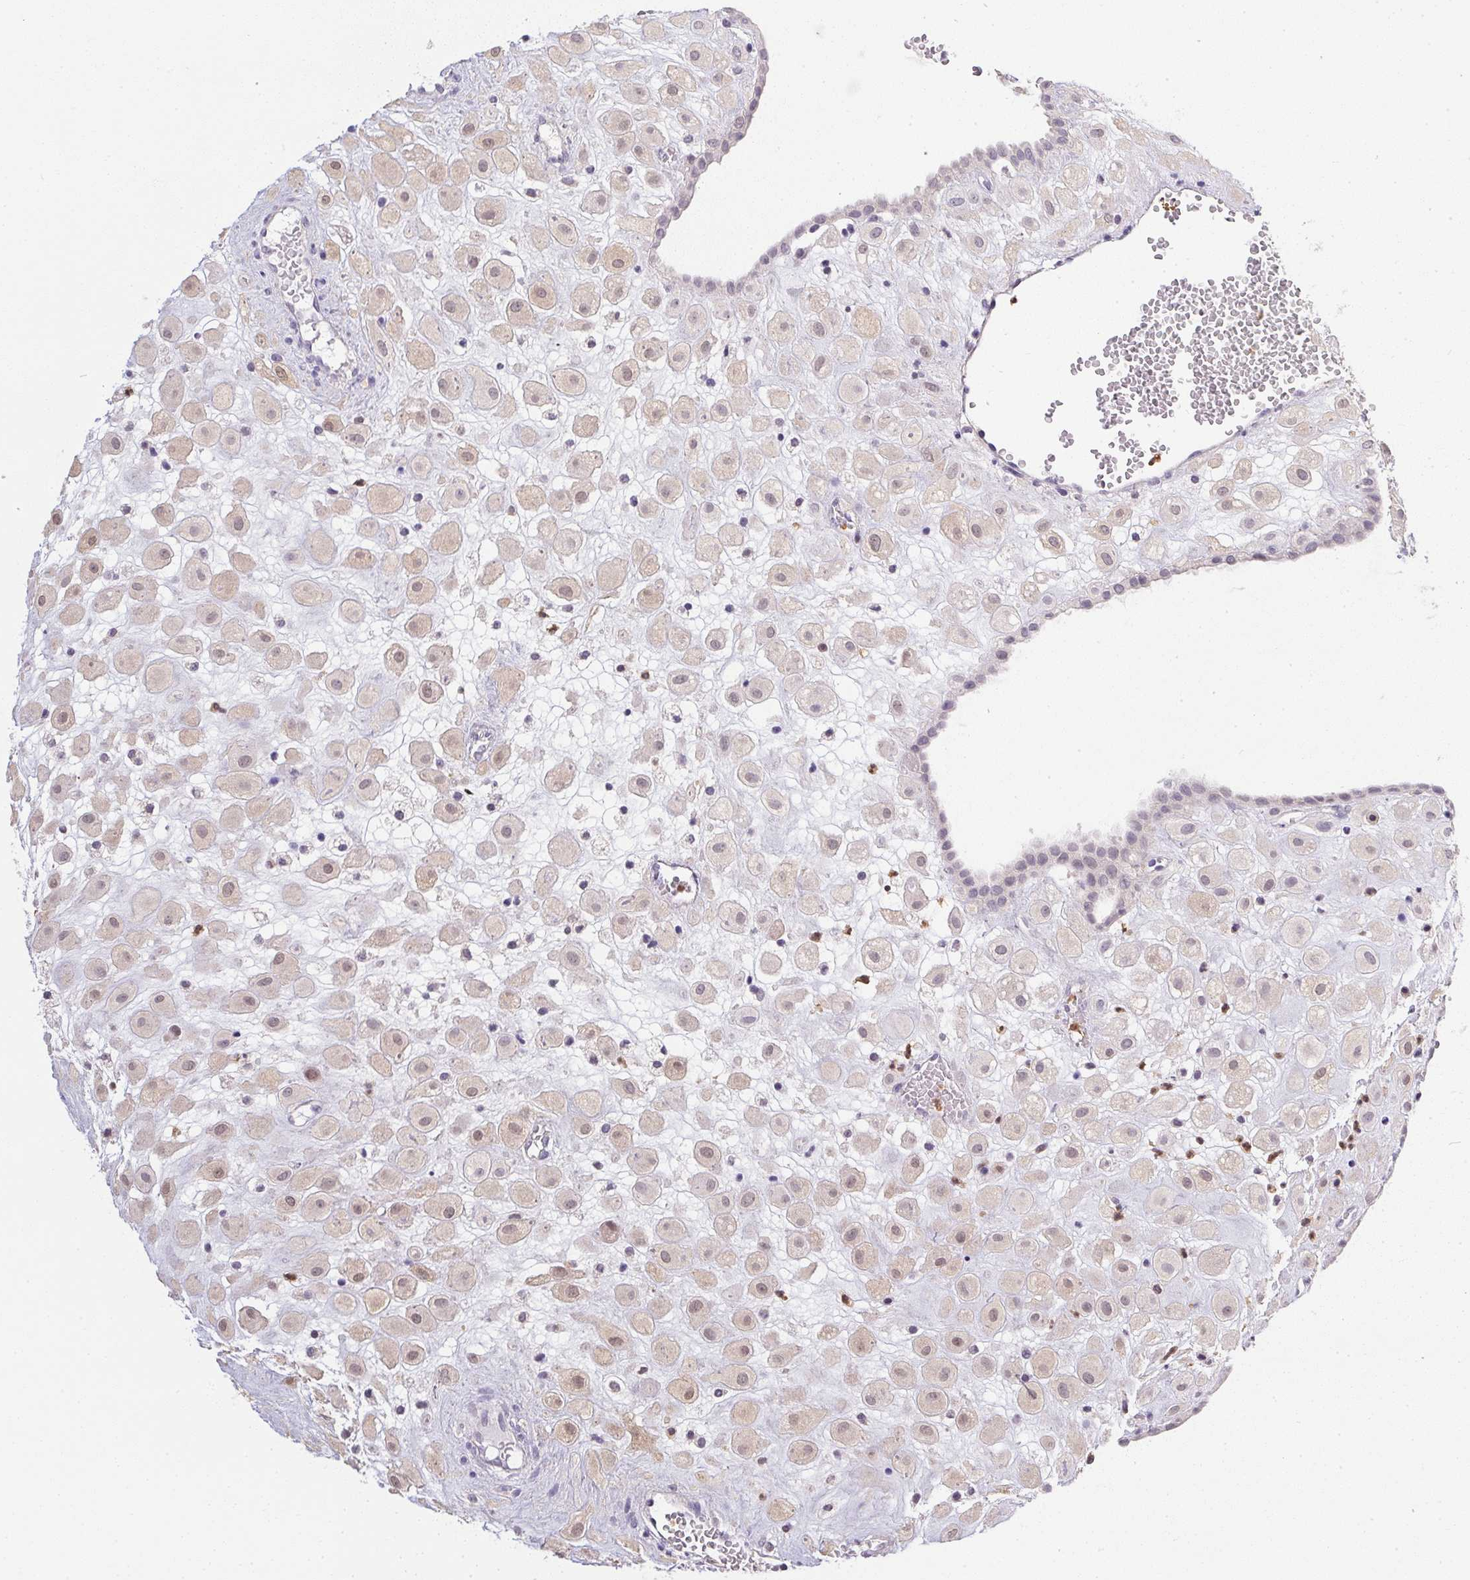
{"staining": {"intensity": "weak", "quantity": "<25%", "location": "cytoplasmic/membranous,nuclear"}, "tissue": "placenta", "cell_type": "Decidual cells", "image_type": "normal", "snomed": [{"axis": "morphology", "description": "Normal tissue, NOS"}, {"axis": "topography", "description": "Placenta"}], "caption": "A high-resolution histopathology image shows IHC staining of normal placenta, which shows no significant expression in decidual cells. (Brightfield microscopy of DAB (3,3'-diaminobenzidine) immunohistochemistry (IHC) at high magnification).", "gene": "DNAJC5G", "patient": {"sex": "female", "age": 24}}